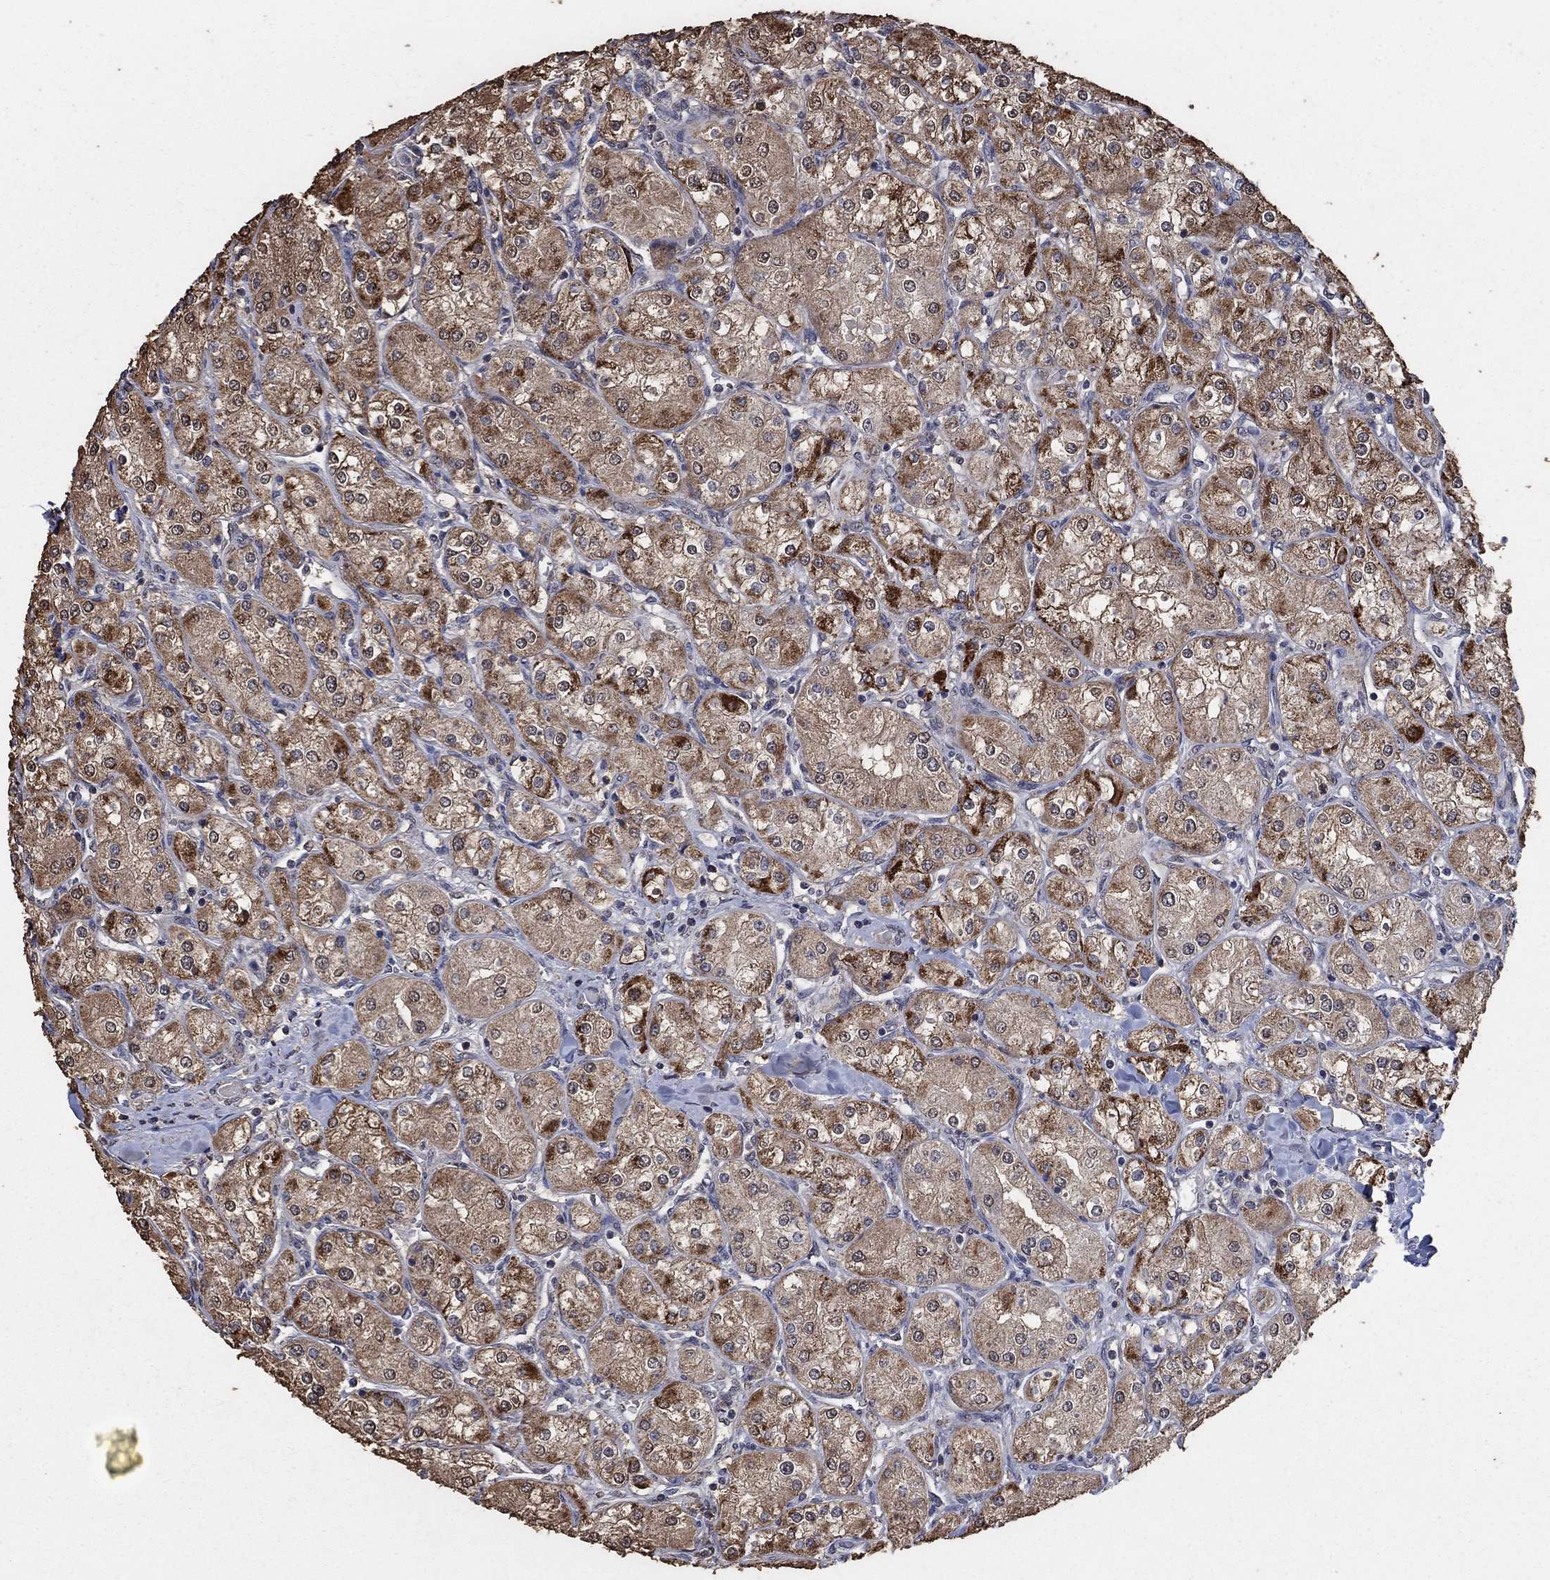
{"staining": {"intensity": "strong", "quantity": "<25%", "location": "cytoplasmic/membranous"}, "tissue": "renal cancer", "cell_type": "Tumor cells", "image_type": "cancer", "snomed": [{"axis": "morphology", "description": "Adenocarcinoma, NOS"}, {"axis": "topography", "description": "Kidney"}], "caption": "This photomicrograph shows immunohistochemistry staining of renal cancer, with medium strong cytoplasmic/membranous expression in about <25% of tumor cells.", "gene": "MRPS24", "patient": {"sex": "male", "age": 77}}